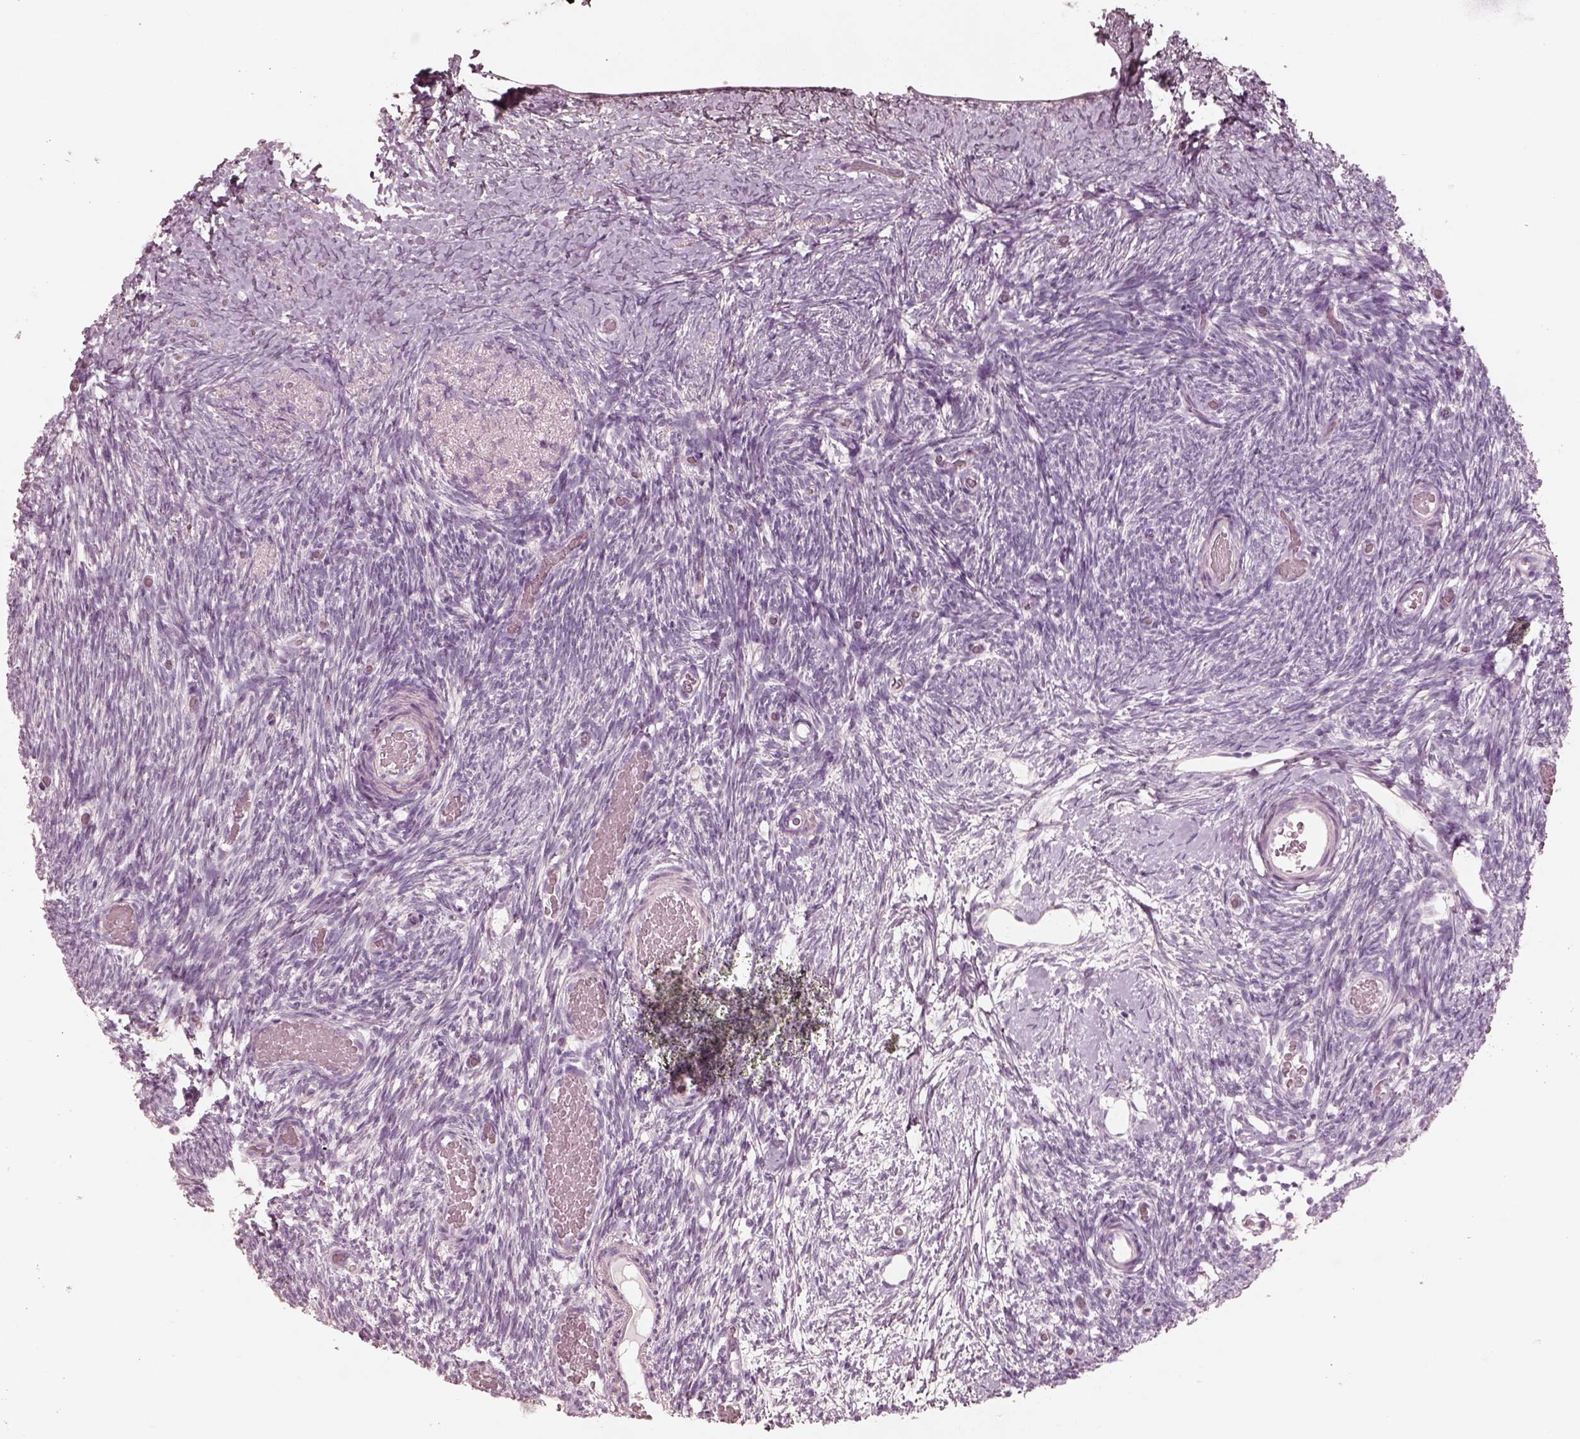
{"staining": {"intensity": "strong", "quantity": ">75%", "location": "cytoplasmic/membranous"}, "tissue": "ovary", "cell_type": "Follicle cells", "image_type": "normal", "snomed": [{"axis": "morphology", "description": "Normal tissue, NOS"}, {"axis": "topography", "description": "Ovary"}], "caption": "Immunohistochemistry (IHC) (DAB (3,3'-diaminobenzidine)) staining of unremarkable ovary displays strong cytoplasmic/membranous protein expression in about >75% of follicle cells. (Brightfield microscopy of DAB IHC at high magnification).", "gene": "ZP4", "patient": {"sex": "female", "age": 39}}